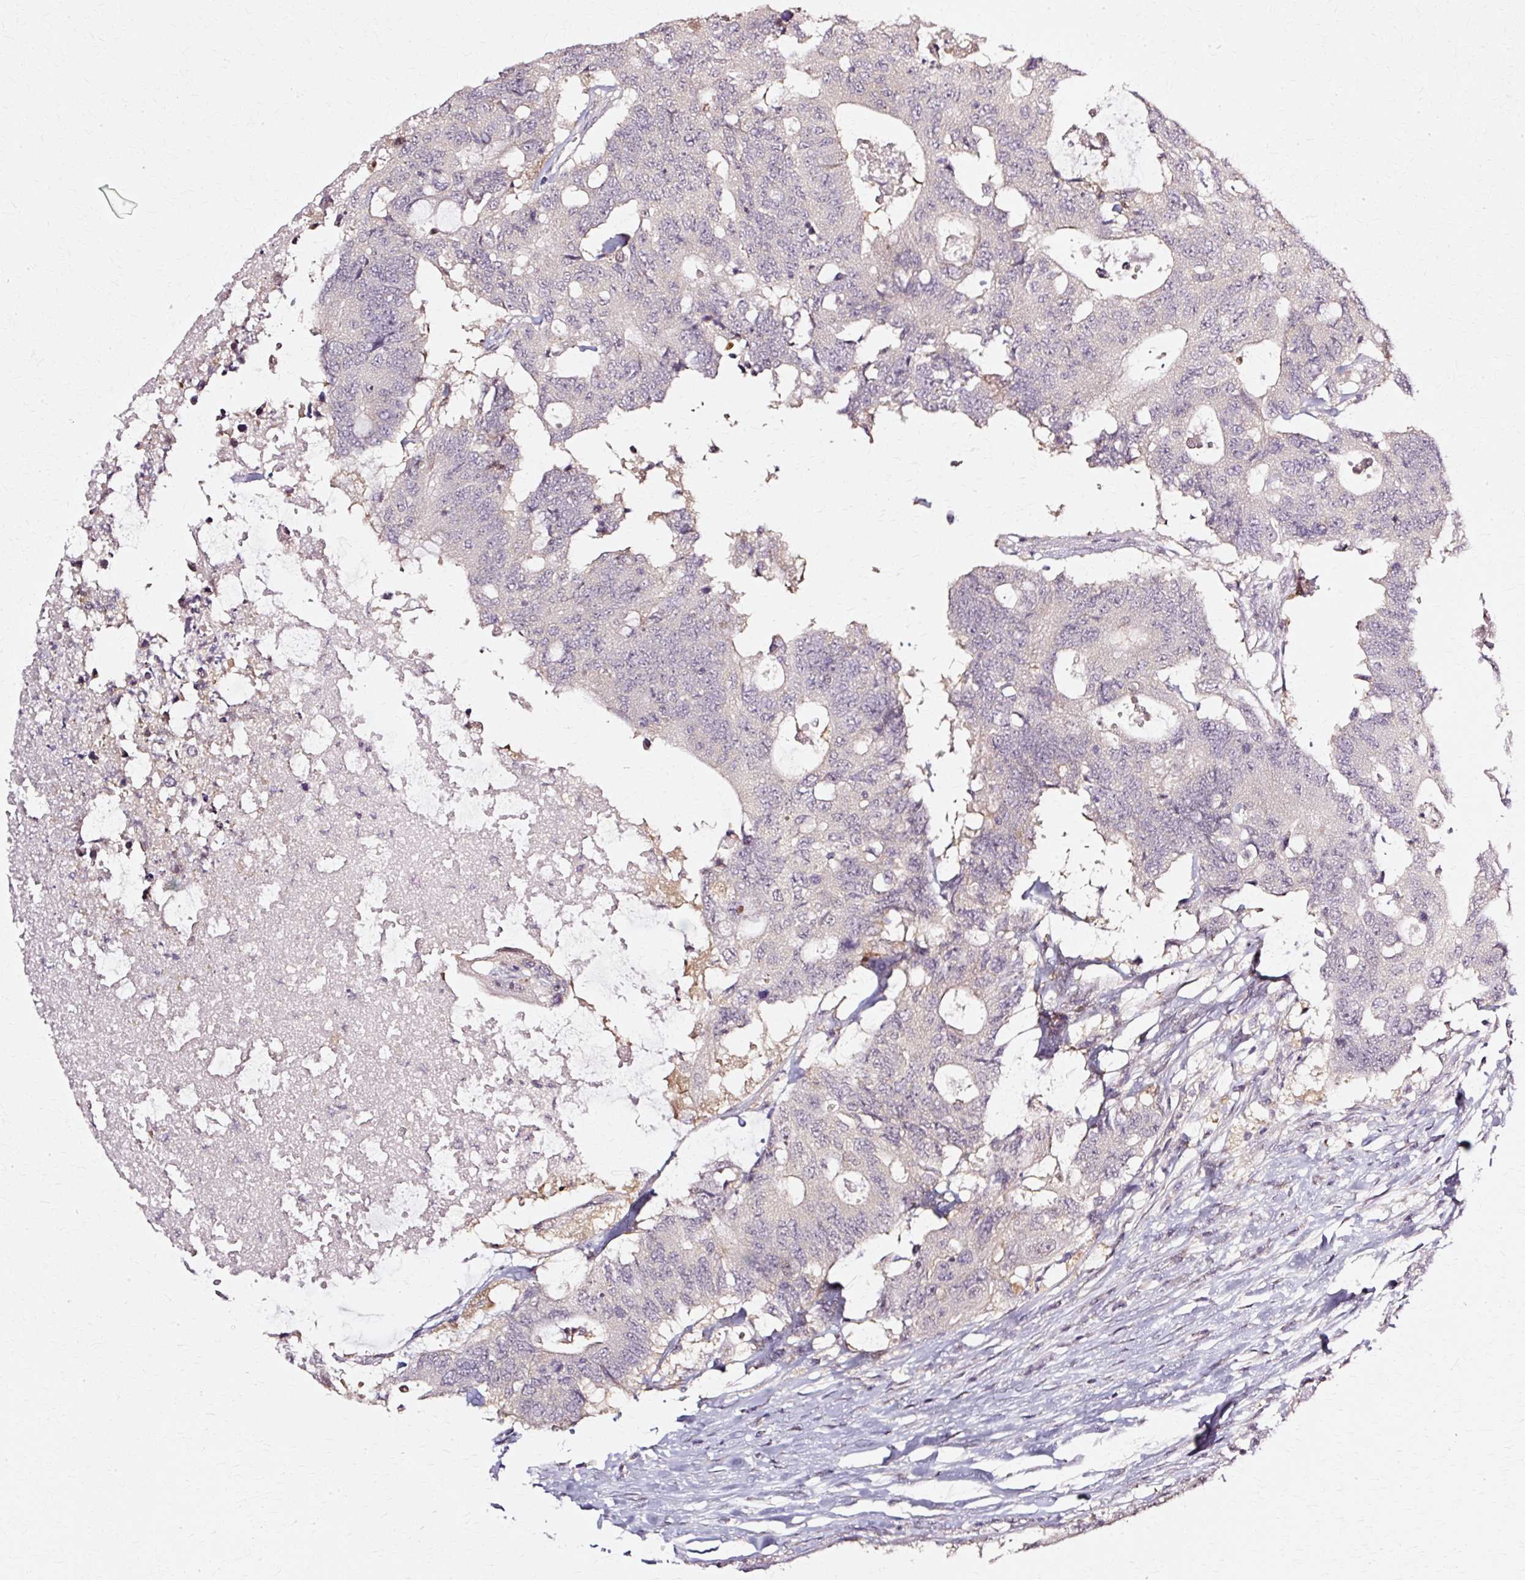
{"staining": {"intensity": "negative", "quantity": "none", "location": "none"}, "tissue": "colorectal cancer", "cell_type": "Tumor cells", "image_type": "cancer", "snomed": [{"axis": "morphology", "description": "Adenocarcinoma, NOS"}, {"axis": "topography", "description": "Colon"}], "caption": "An immunohistochemistry (IHC) micrograph of adenocarcinoma (colorectal) is shown. There is no staining in tumor cells of adenocarcinoma (colorectal).", "gene": "RGPD5", "patient": {"sex": "male", "age": 71}}